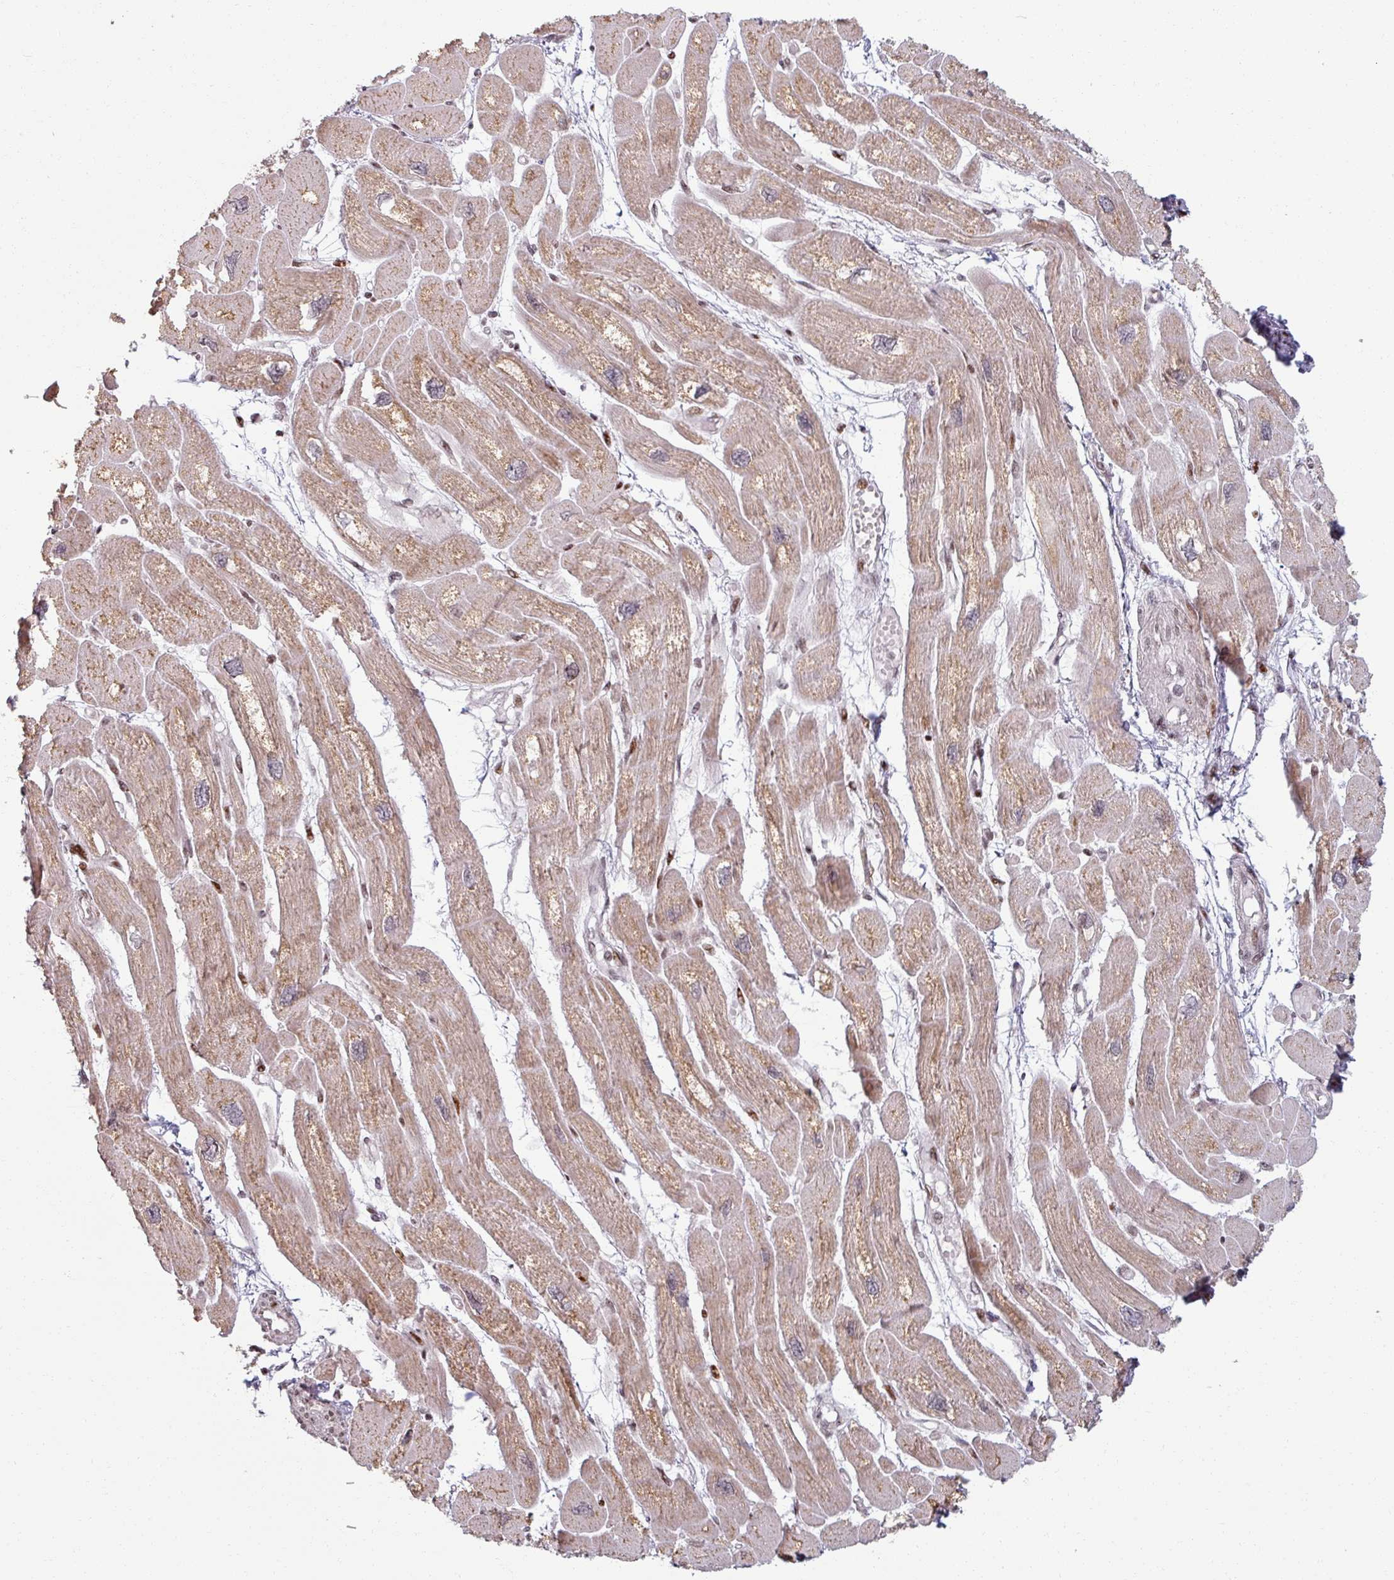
{"staining": {"intensity": "weak", "quantity": ">75%", "location": "cytoplasmic/membranous"}, "tissue": "heart muscle", "cell_type": "Cardiomyocytes", "image_type": "normal", "snomed": [{"axis": "morphology", "description": "Normal tissue, NOS"}, {"axis": "topography", "description": "Heart"}], "caption": "Human heart muscle stained with a brown dye shows weak cytoplasmic/membranous positive expression in about >75% of cardiomyocytes.", "gene": "NCOR1", "patient": {"sex": "male", "age": 42}}